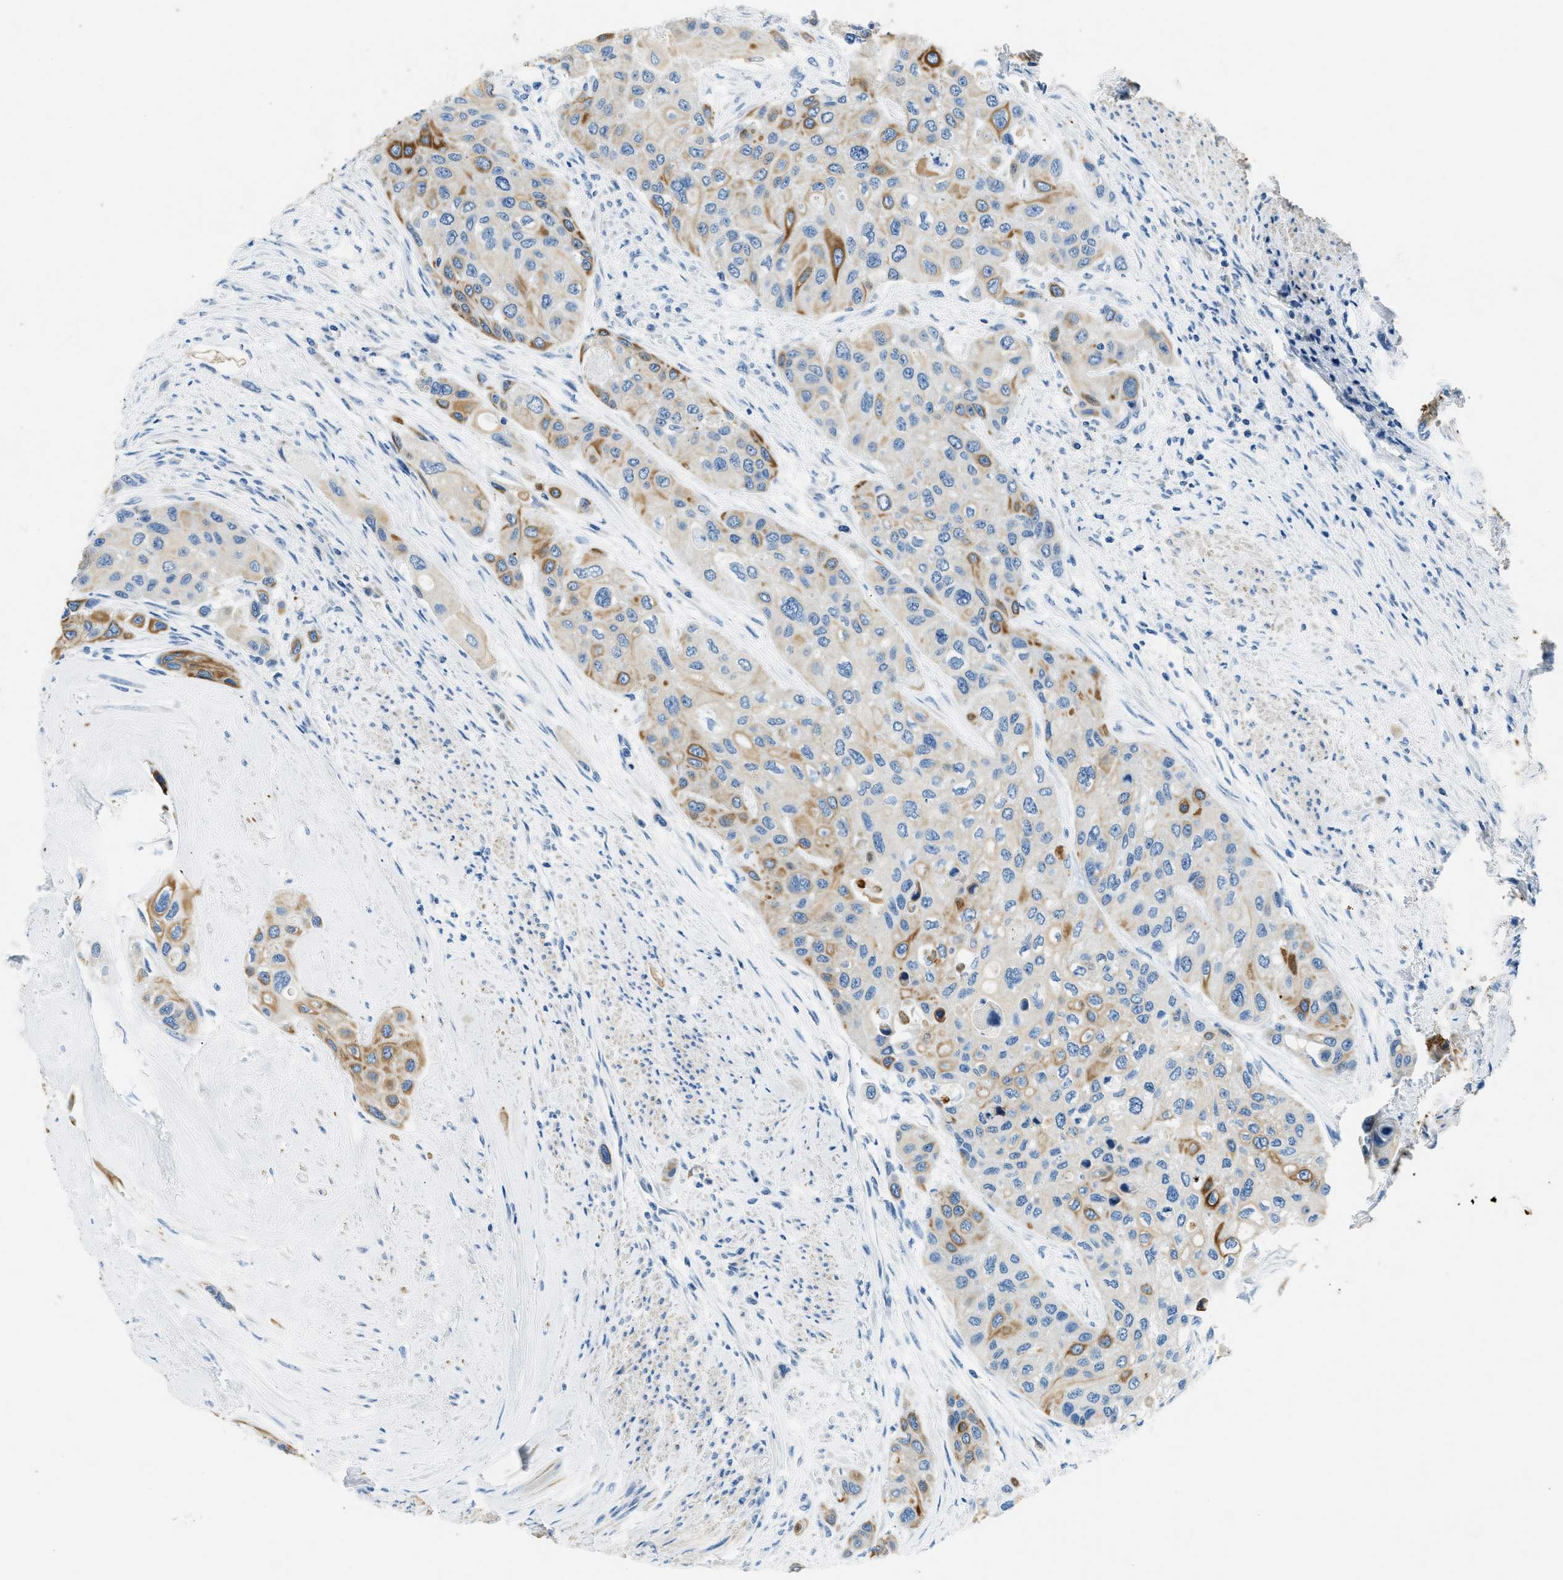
{"staining": {"intensity": "moderate", "quantity": "25%-75%", "location": "cytoplasmic/membranous"}, "tissue": "urothelial cancer", "cell_type": "Tumor cells", "image_type": "cancer", "snomed": [{"axis": "morphology", "description": "Urothelial carcinoma, High grade"}, {"axis": "topography", "description": "Urinary bladder"}], "caption": "A histopathology image of human urothelial cancer stained for a protein reveals moderate cytoplasmic/membranous brown staining in tumor cells.", "gene": "CFAP20", "patient": {"sex": "female", "age": 56}}